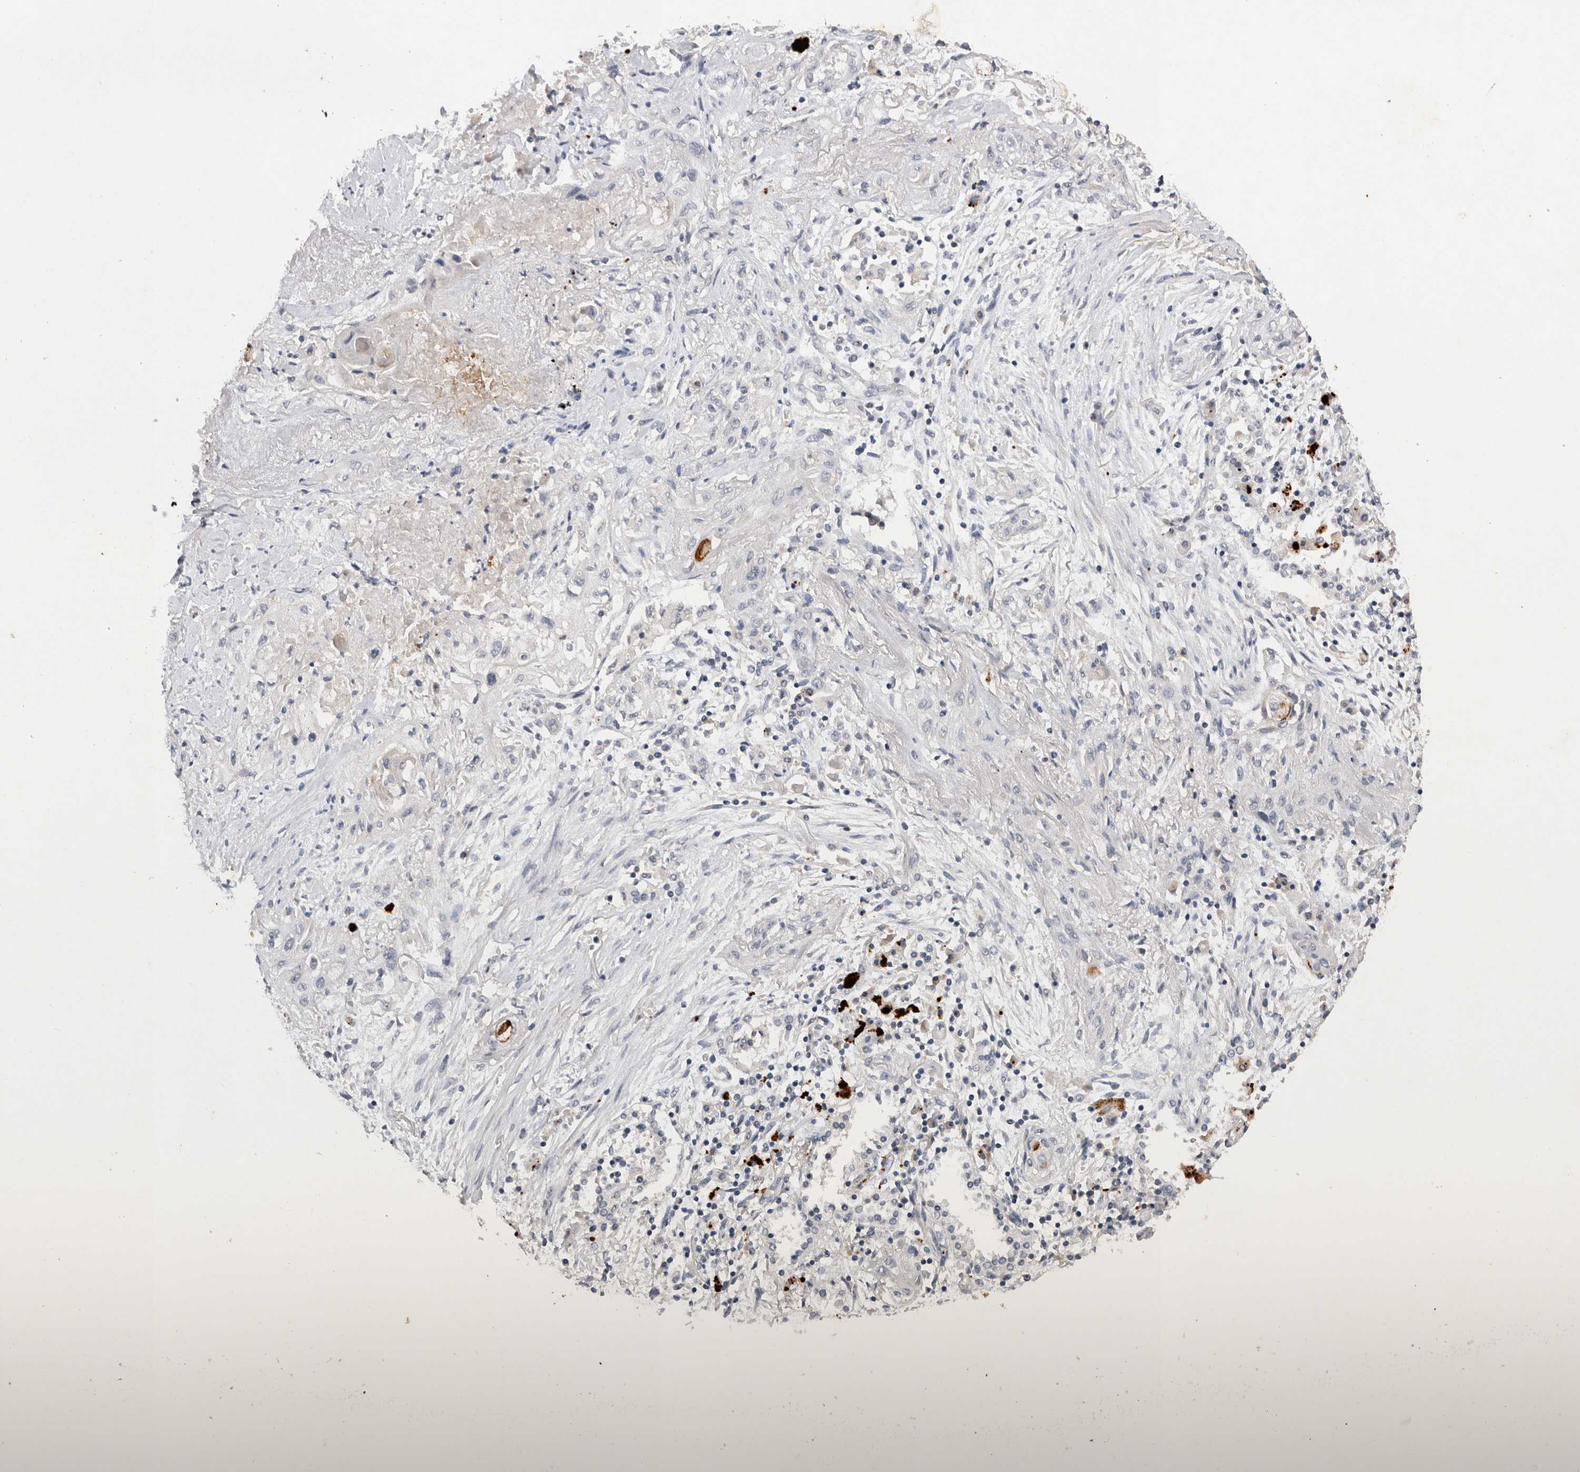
{"staining": {"intensity": "negative", "quantity": "none", "location": "none"}, "tissue": "lung cancer", "cell_type": "Tumor cells", "image_type": "cancer", "snomed": [{"axis": "morphology", "description": "Squamous cell carcinoma, NOS"}, {"axis": "topography", "description": "Lung"}], "caption": "Photomicrograph shows no protein expression in tumor cells of lung cancer tissue. (DAB IHC, high magnification).", "gene": "RASSF3", "patient": {"sex": "female", "age": 47}}